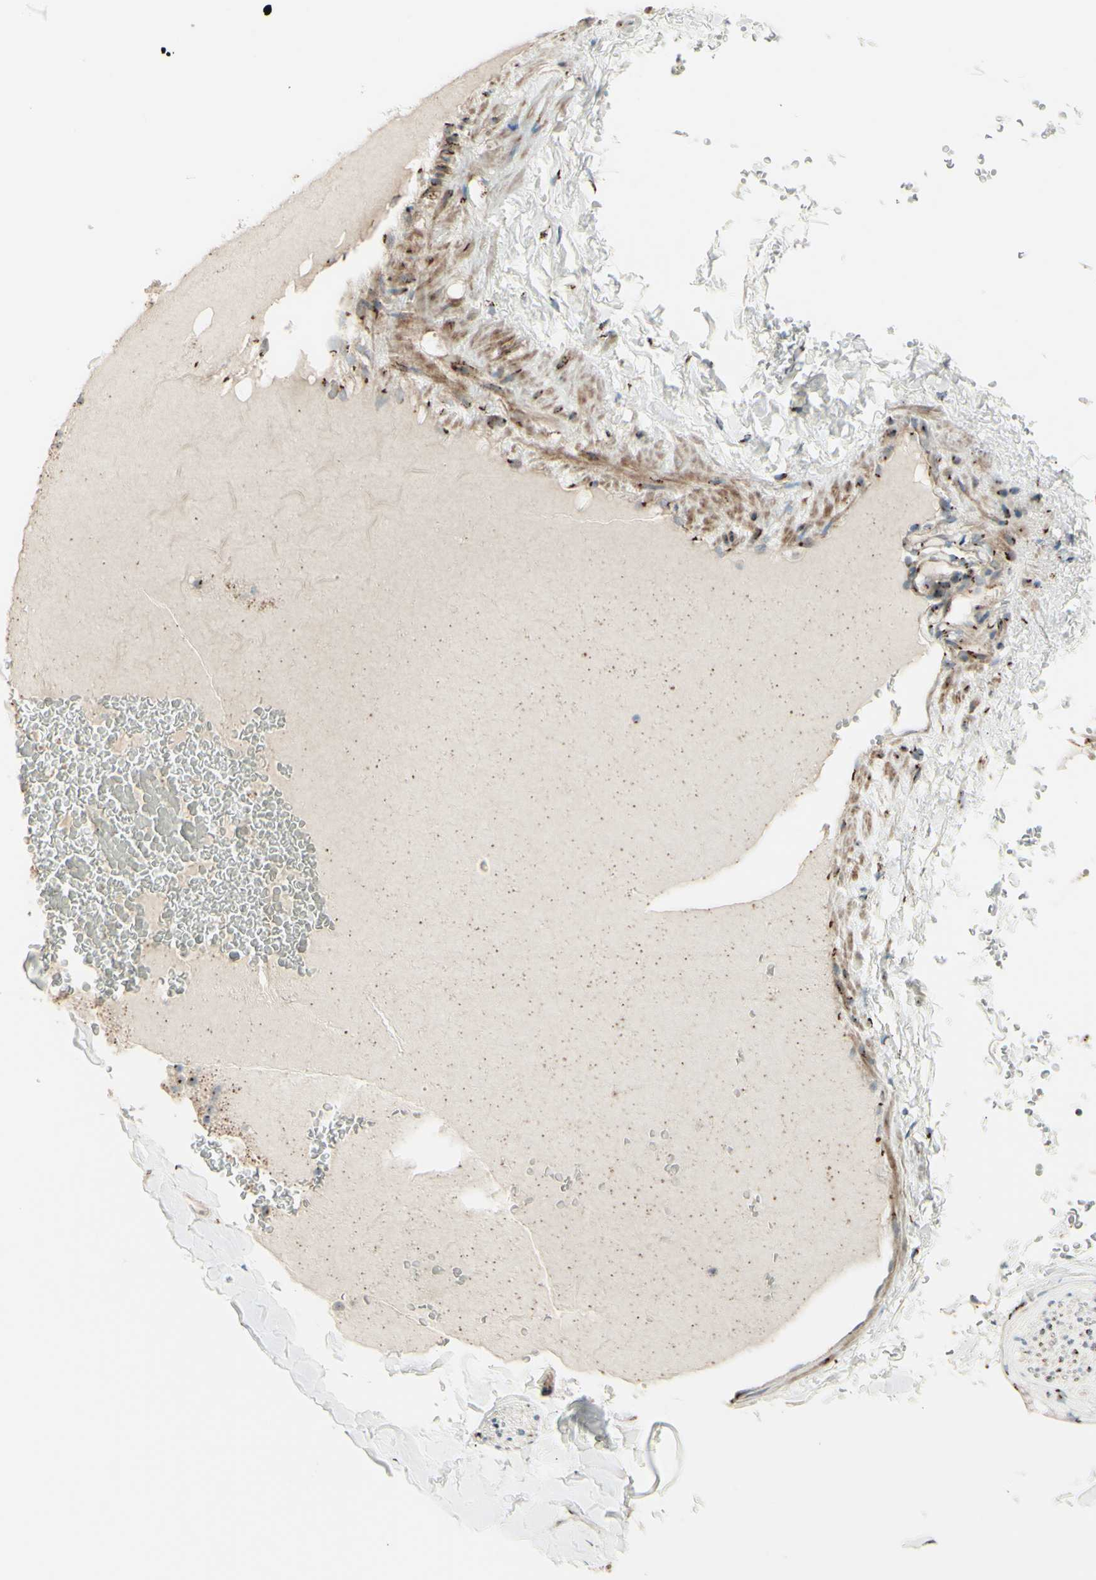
{"staining": {"intensity": "strong", "quantity": ">75%", "location": "cytoplasmic/membranous"}, "tissue": "adipose tissue", "cell_type": "Adipocytes", "image_type": "normal", "snomed": [{"axis": "morphology", "description": "Normal tissue, NOS"}, {"axis": "topography", "description": "Peripheral nerve tissue"}], "caption": "DAB immunohistochemical staining of benign human adipose tissue demonstrates strong cytoplasmic/membranous protein staining in about >75% of adipocytes.", "gene": "BPNT2", "patient": {"sex": "male", "age": 70}}